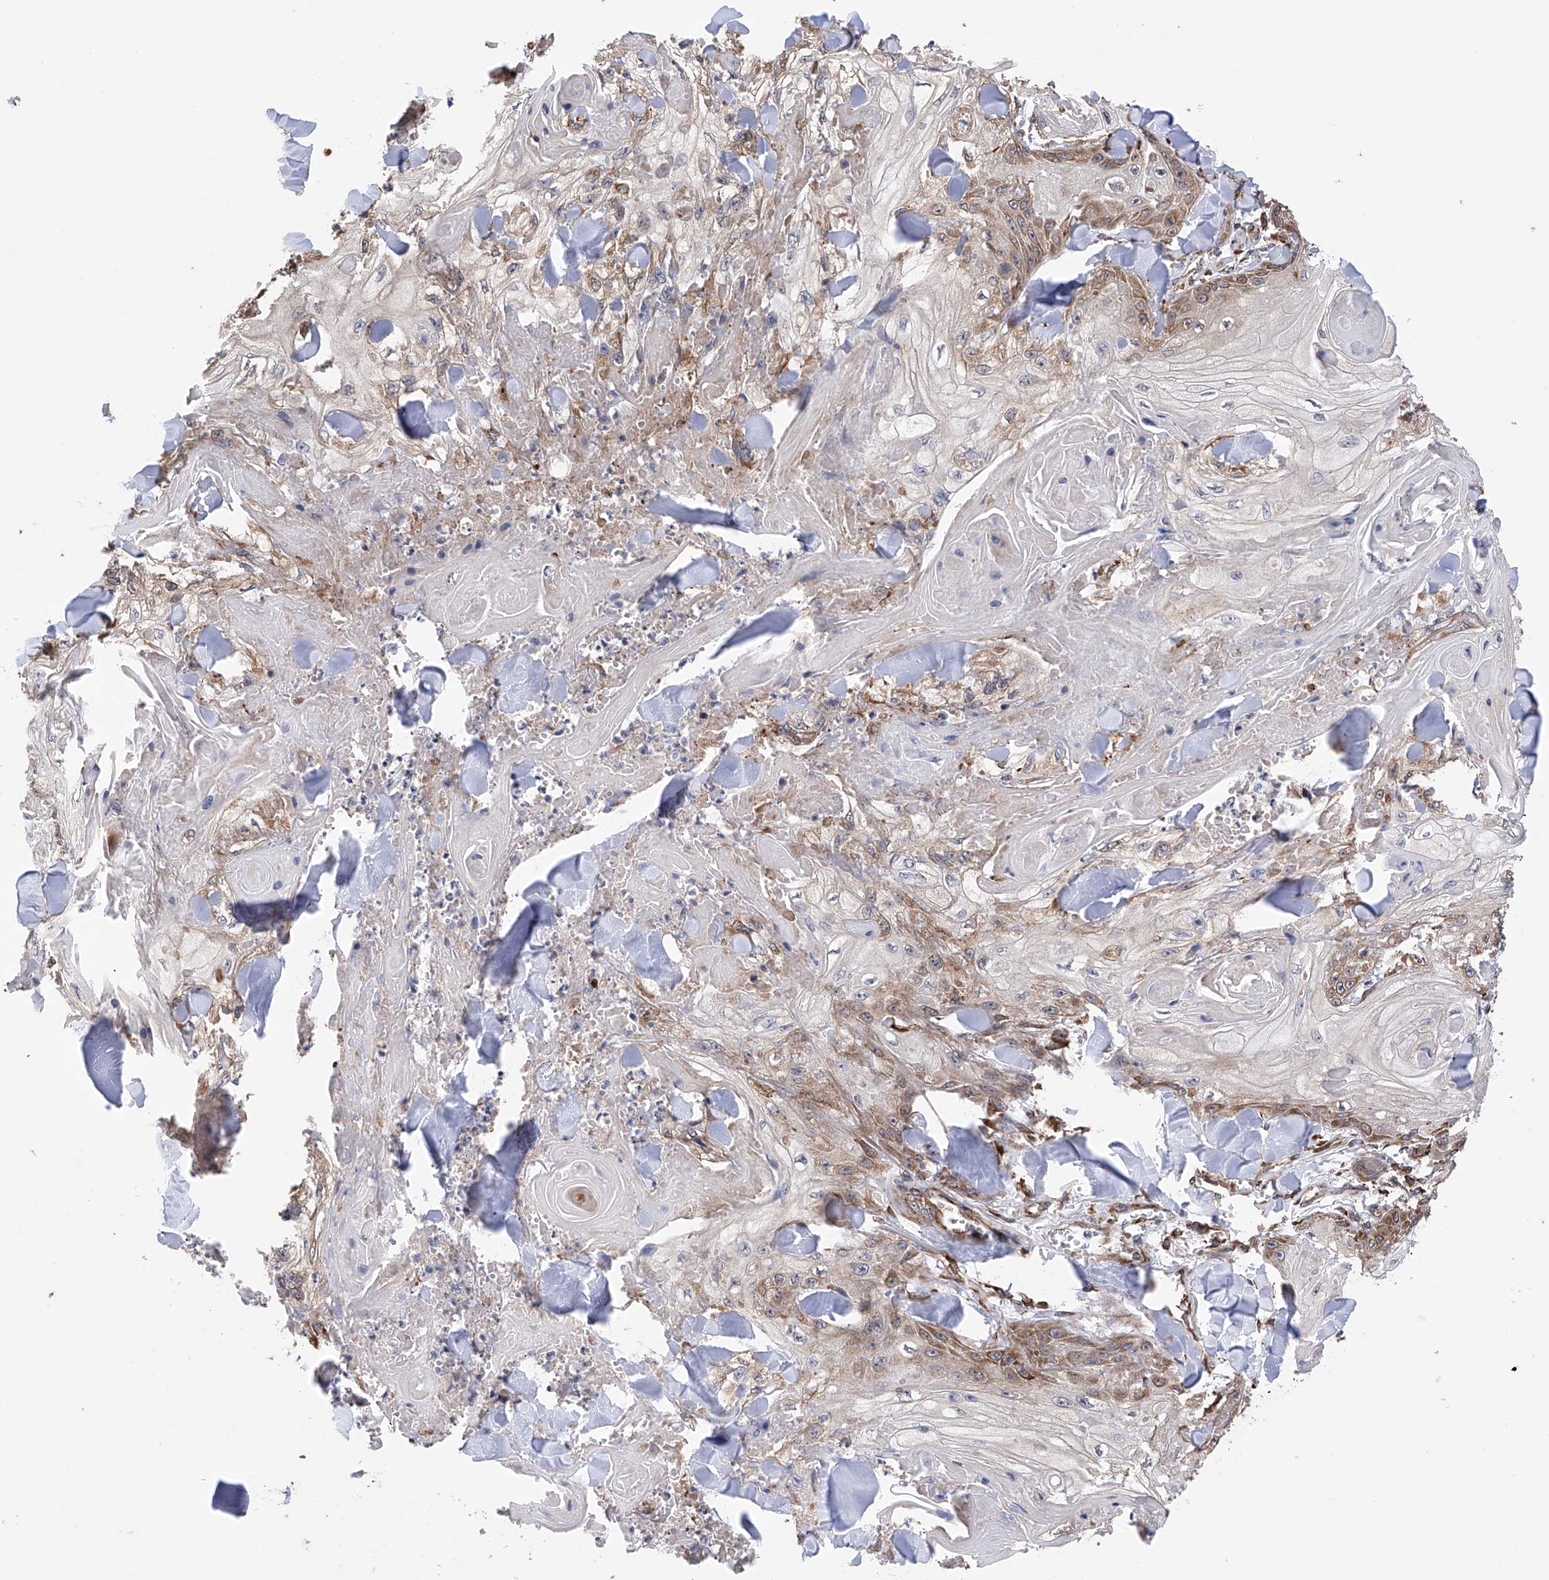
{"staining": {"intensity": "moderate", "quantity": "25%-75%", "location": "cytoplasmic/membranous"}, "tissue": "skin cancer", "cell_type": "Tumor cells", "image_type": "cancer", "snomed": [{"axis": "morphology", "description": "Squamous cell carcinoma, NOS"}, {"axis": "topography", "description": "Skin"}], "caption": "Skin cancer (squamous cell carcinoma) stained with a brown dye shows moderate cytoplasmic/membranous positive positivity in approximately 25%-75% of tumor cells.", "gene": "DNAH8", "patient": {"sex": "male", "age": 74}}